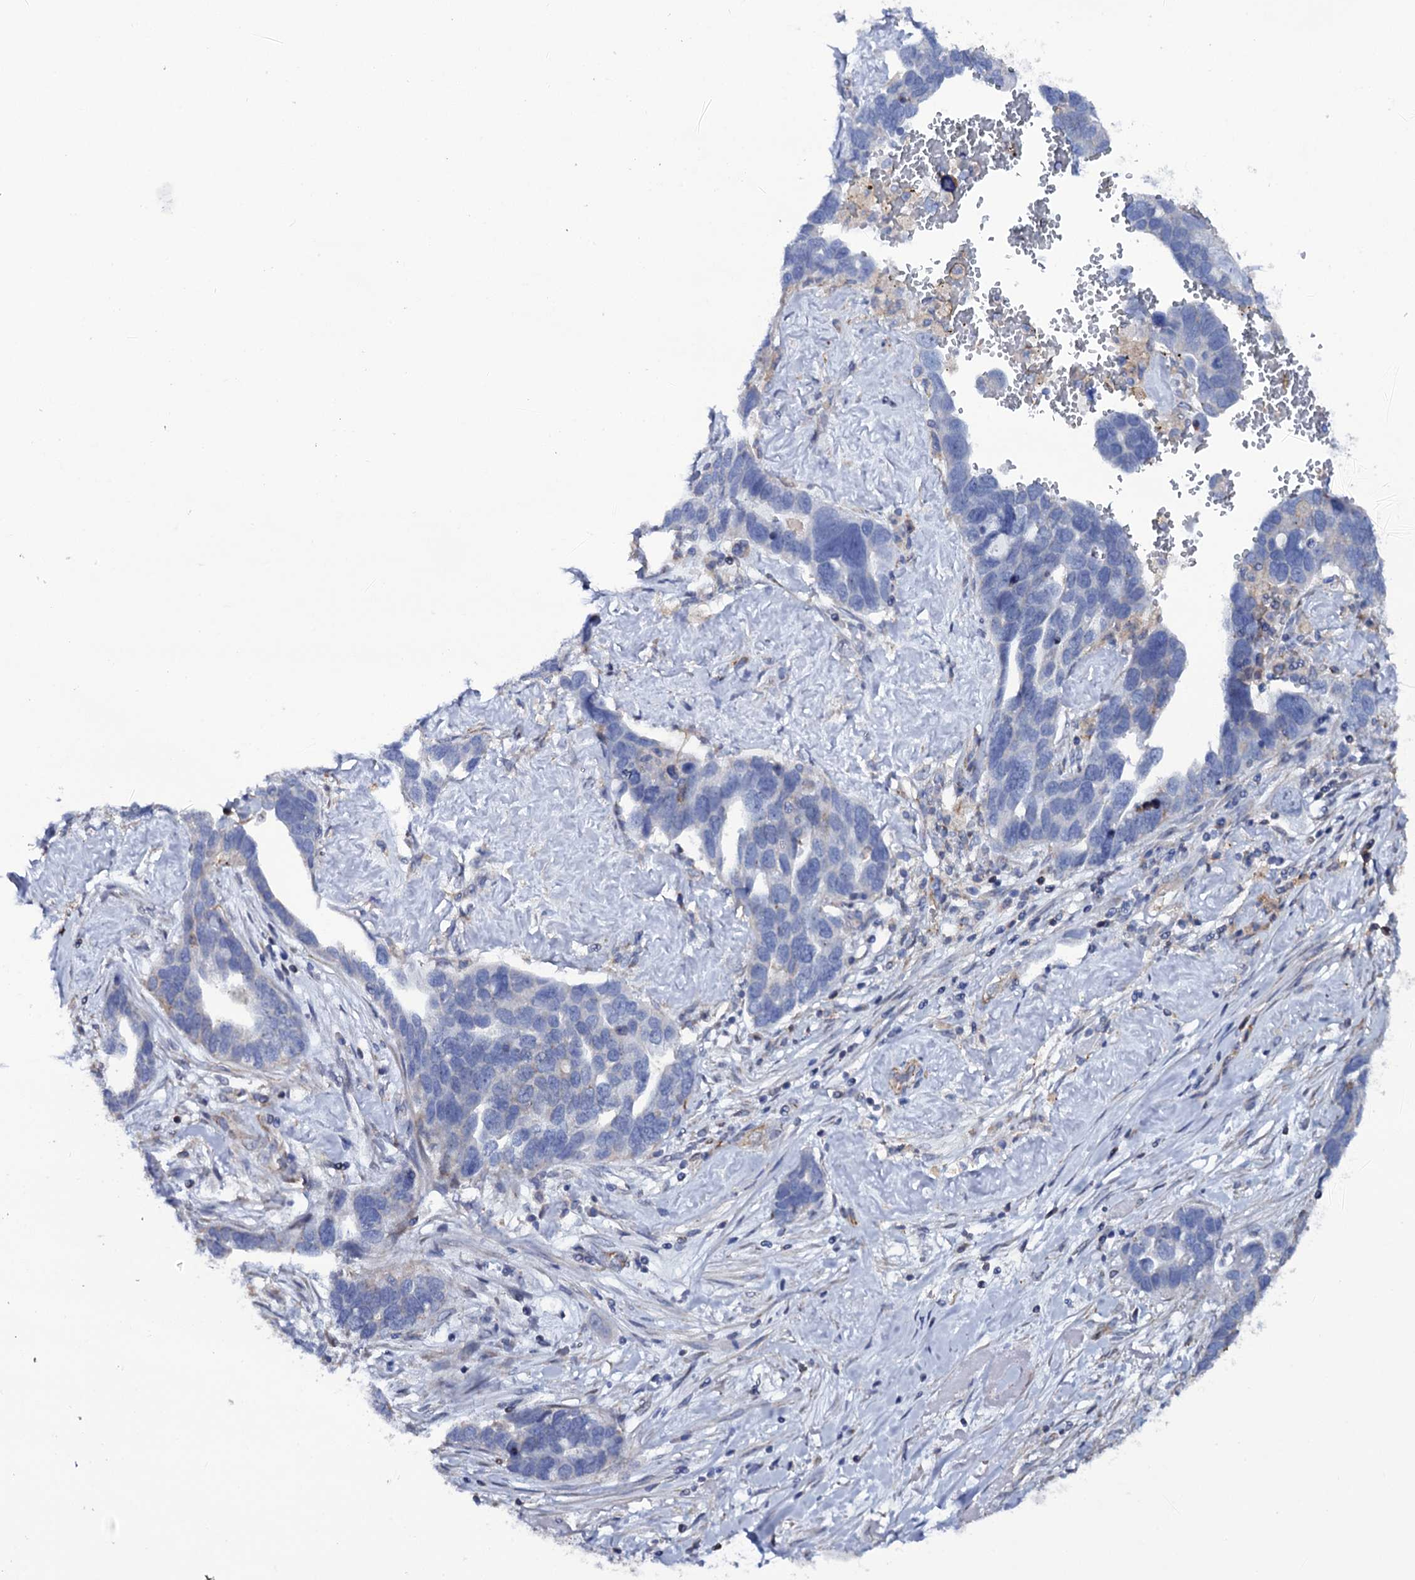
{"staining": {"intensity": "negative", "quantity": "none", "location": "none"}, "tissue": "ovarian cancer", "cell_type": "Tumor cells", "image_type": "cancer", "snomed": [{"axis": "morphology", "description": "Cystadenocarcinoma, serous, NOS"}, {"axis": "topography", "description": "Ovary"}], "caption": "A micrograph of ovarian cancer stained for a protein shows no brown staining in tumor cells. (IHC, brightfield microscopy, high magnification).", "gene": "TTC23", "patient": {"sex": "female", "age": 54}}